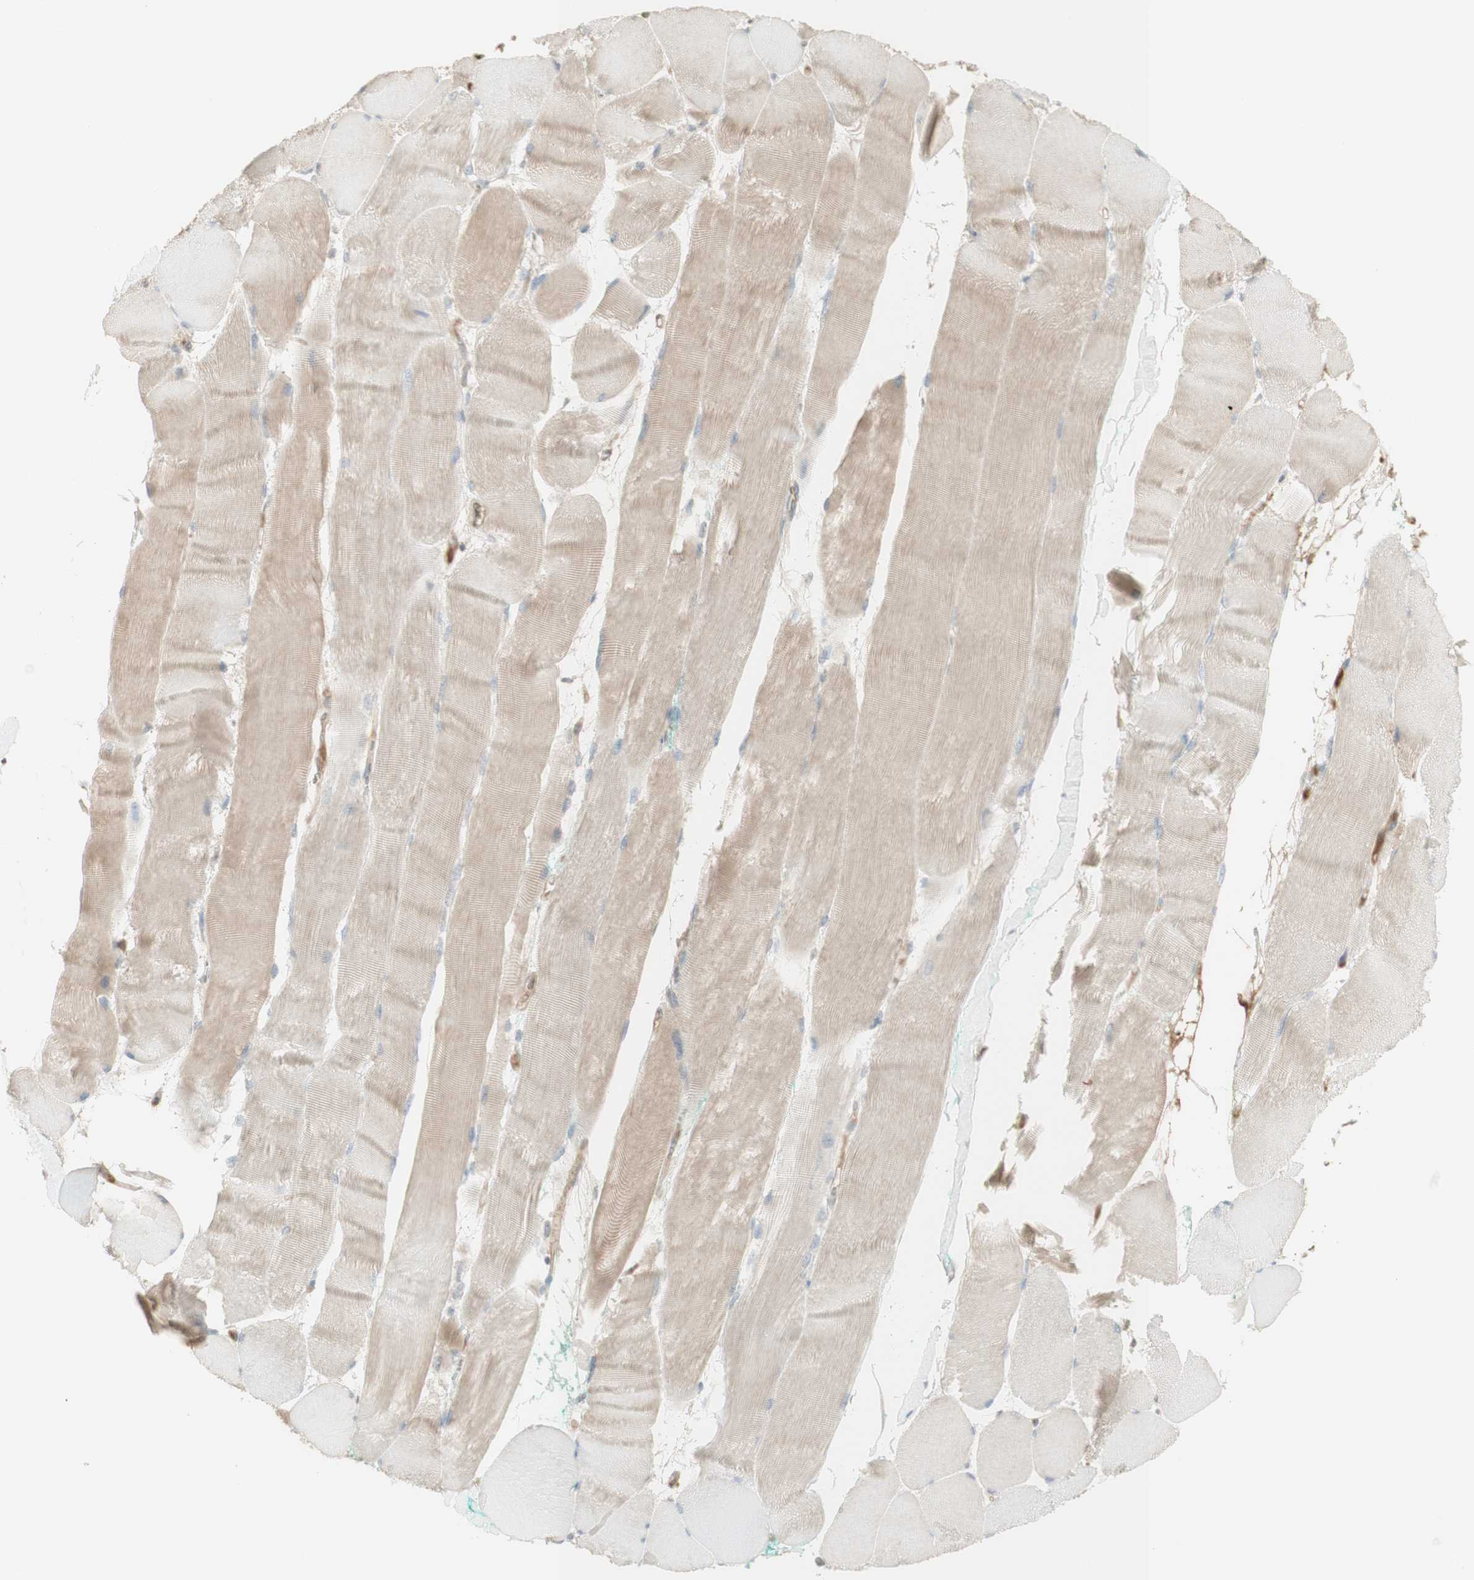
{"staining": {"intensity": "weak", "quantity": ">75%", "location": "cytoplasmic/membranous"}, "tissue": "skeletal muscle", "cell_type": "Myocytes", "image_type": "normal", "snomed": [{"axis": "morphology", "description": "Normal tissue, NOS"}, {"axis": "morphology", "description": "Squamous cell carcinoma, NOS"}, {"axis": "topography", "description": "Skeletal muscle"}], "caption": "Immunohistochemical staining of unremarkable skeletal muscle displays weak cytoplasmic/membranous protein staining in about >75% of myocytes. (DAB (3,3'-diaminobenzidine) IHC, brown staining for protein, blue staining for nuclei).", "gene": "NID1", "patient": {"sex": "male", "age": 51}}